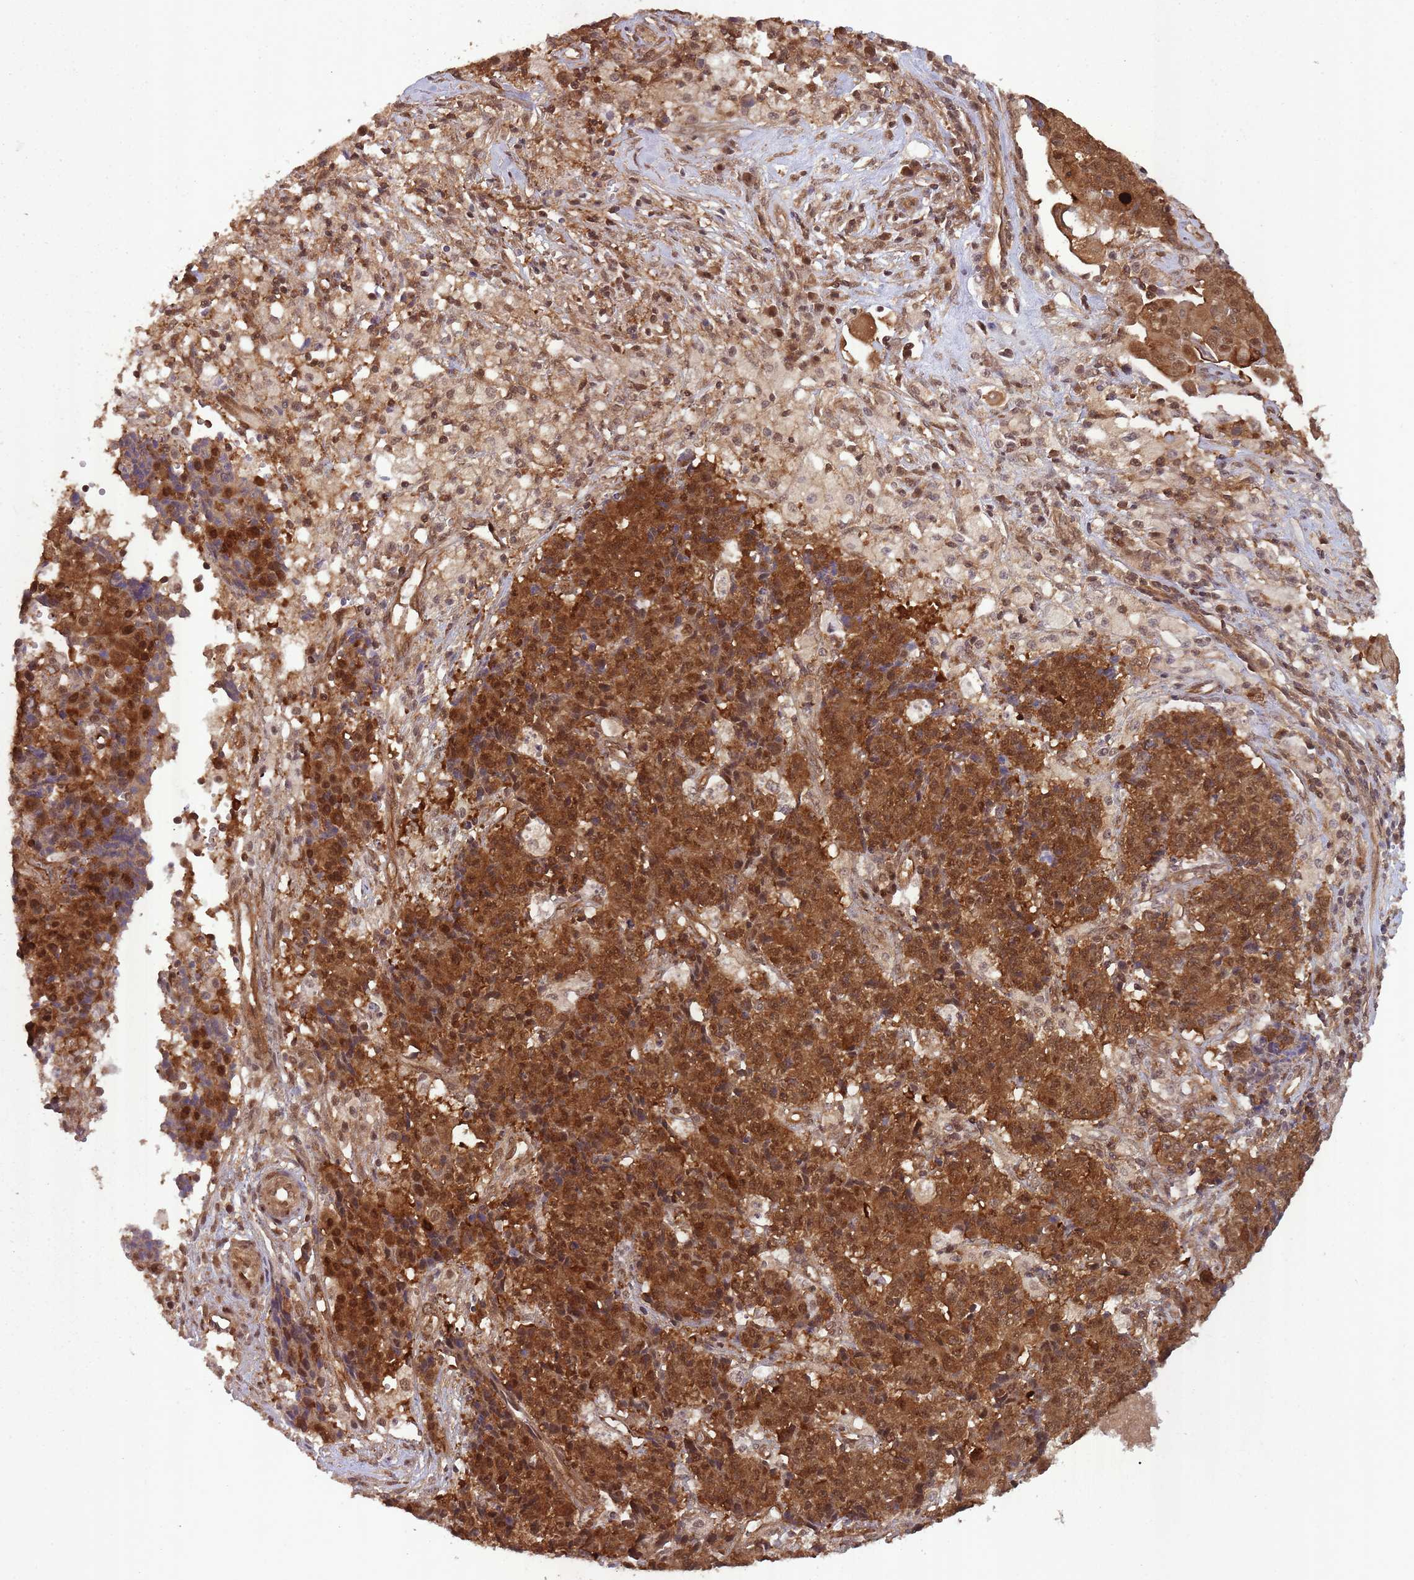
{"staining": {"intensity": "moderate", "quantity": ">75%", "location": "cytoplasmic/membranous,nuclear"}, "tissue": "ovarian cancer", "cell_type": "Tumor cells", "image_type": "cancer", "snomed": [{"axis": "morphology", "description": "Carcinoma, endometroid"}, {"axis": "topography", "description": "Ovary"}], "caption": "Human ovarian cancer stained with a brown dye reveals moderate cytoplasmic/membranous and nuclear positive staining in approximately >75% of tumor cells.", "gene": "PPP6R3", "patient": {"sex": "female", "age": 42}}